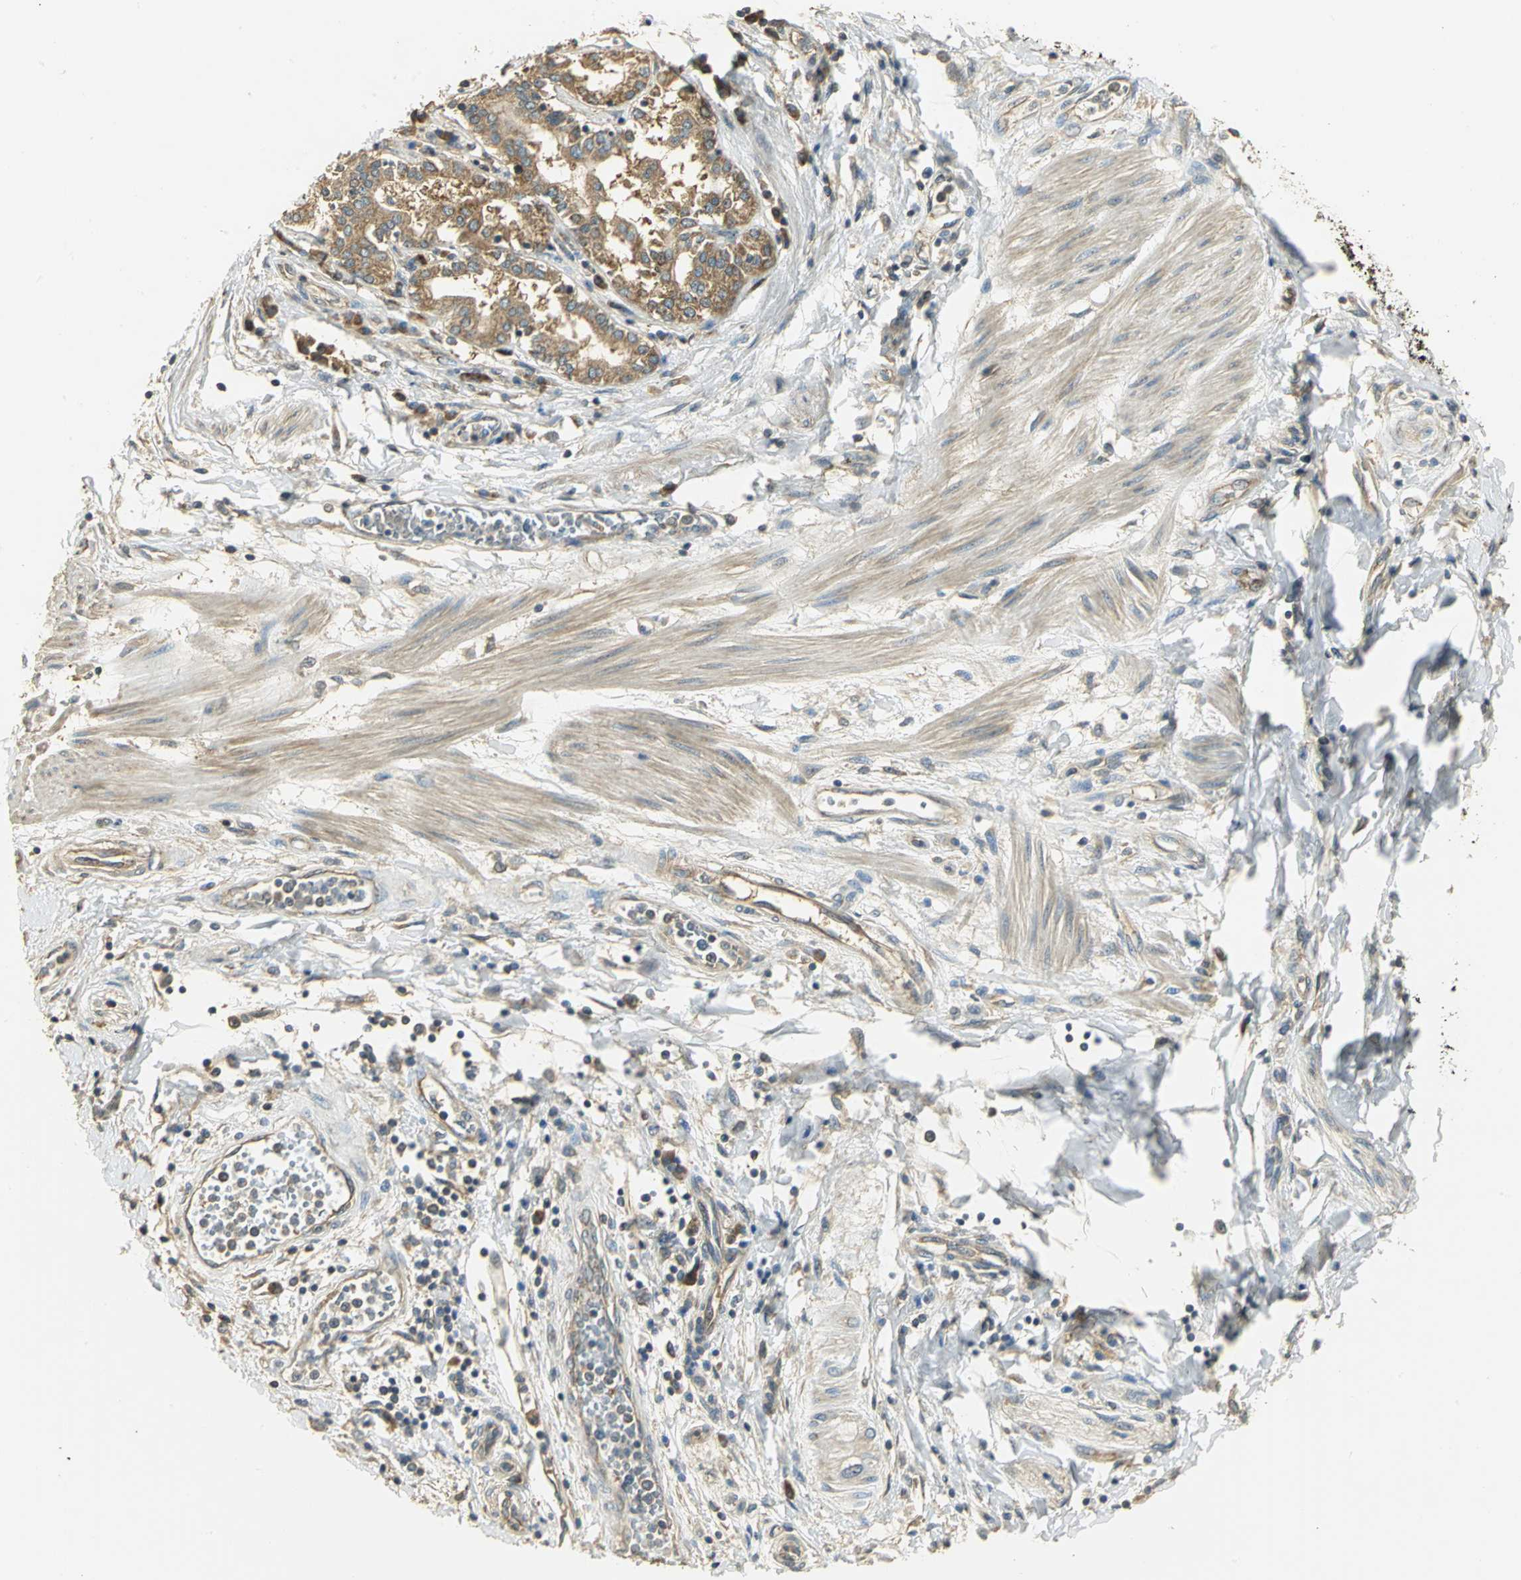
{"staining": {"intensity": "moderate", "quantity": ">75%", "location": "cytoplasmic/membranous"}, "tissue": "pancreatic cancer", "cell_type": "Tumor cells", "image_type": "cancer", "snomed": [{"axis": "morphology", "description": "Adenocarcinoma, NOS"}, {"axis": "topography", "description": "Pancreas"}], "caption": "Protein expression analysis of adenocarcinoma (pancreatic) exhibits moderate cytoplasmic/membranous expression in about >75% of tumor cells.", "gene": "RARS1", "patient": {"sex": "female", "age": 48}}